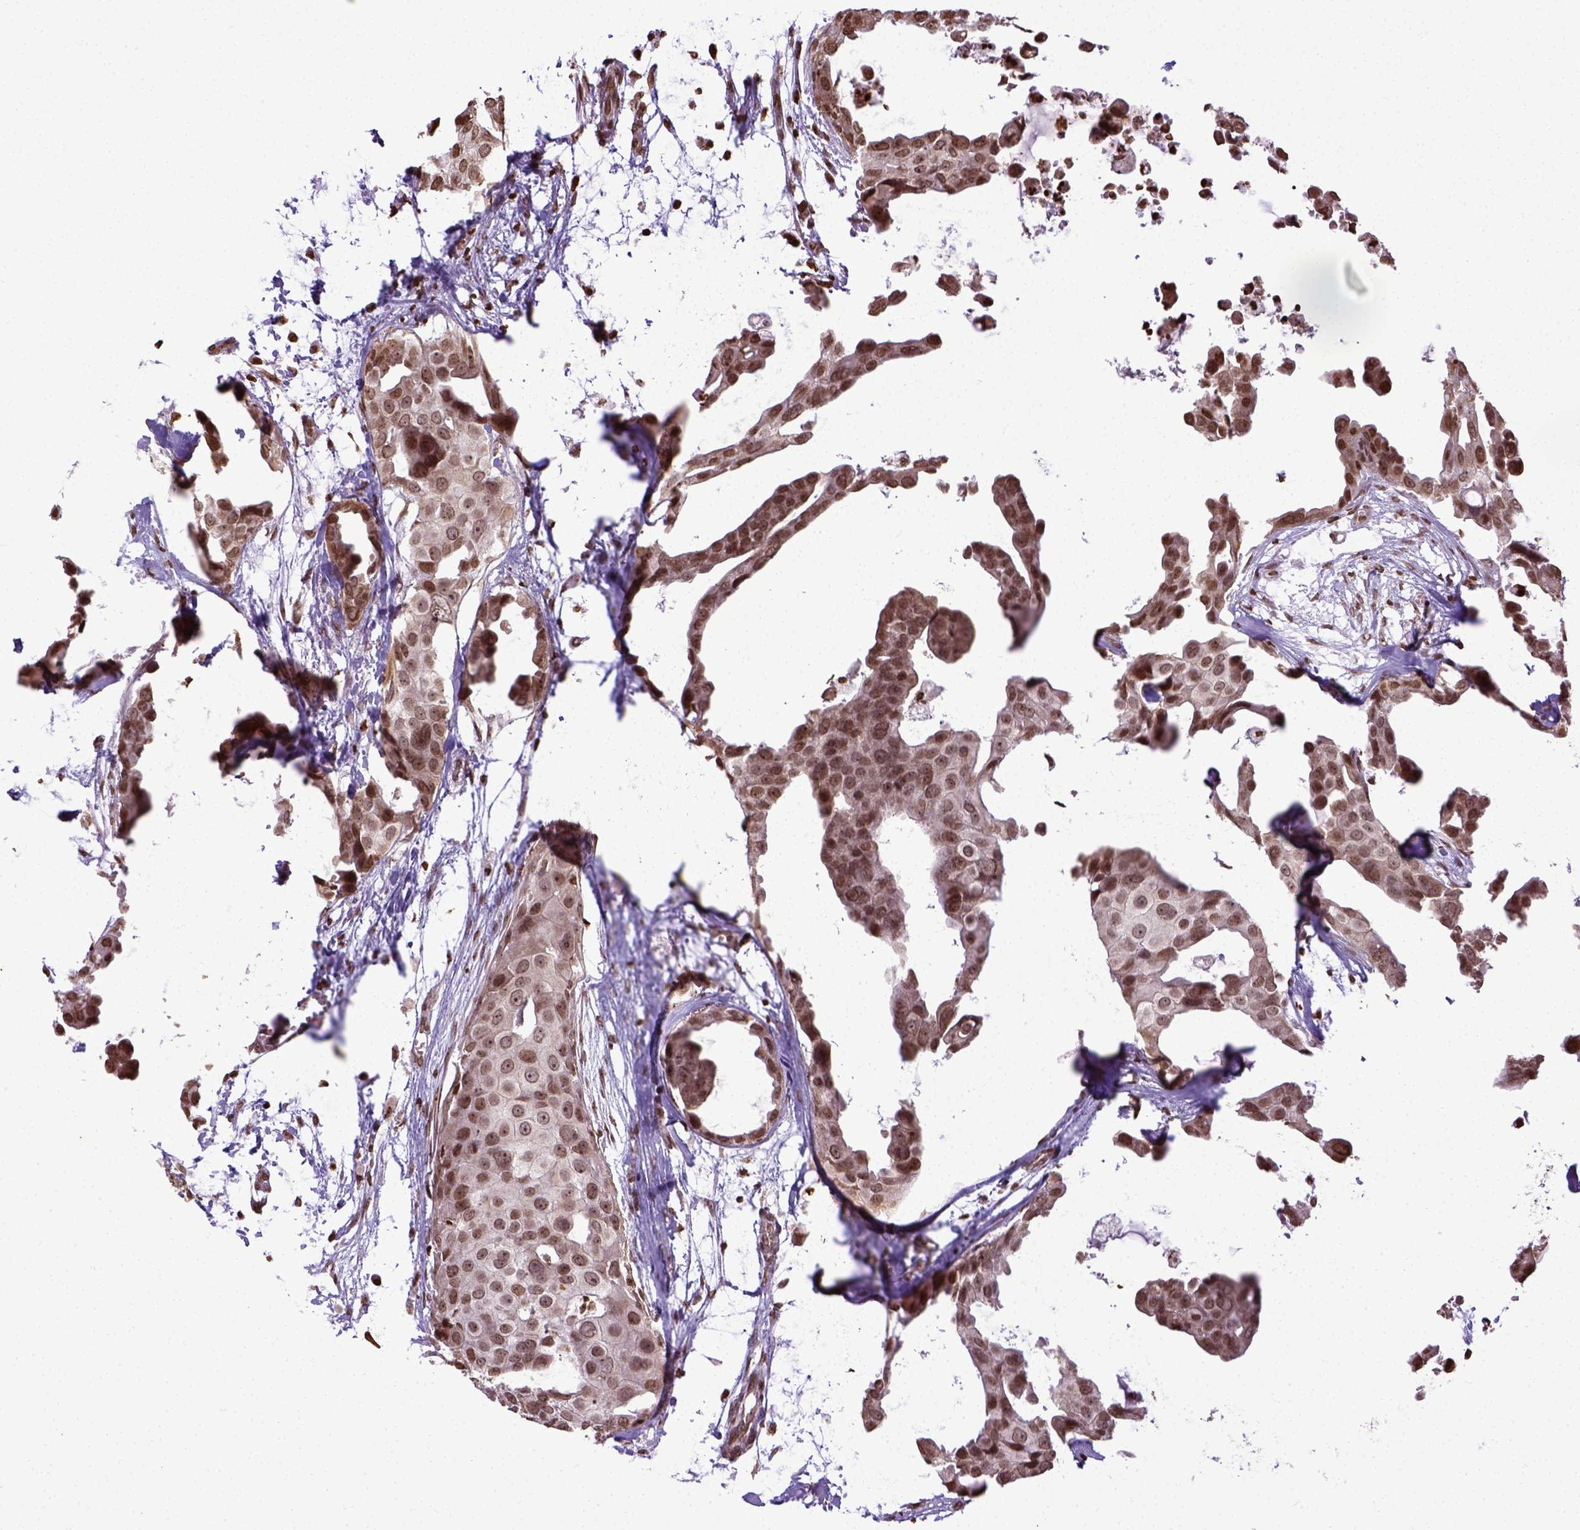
{"staining": {"intensity": "moderate", "quantity": ">75%", "location": "nuclear"}, "tissue": "breast cancer", "cell_type": "Tumor cells", "image_type": "cancer", "snomed": [{"axis": "morphology", "description": "Duct carcinoma"}, {"axis": "topography", "description": "Breast"}], "caption": "High-power microscopy captured an immunohistochemistry (IHC) image of breast cancer (infiltrating ductal carcinoma), revealing moderate nuclear expression in about >75% of tumor cells. (IHC, brightfield microscopy, high magnification).", "gene": "ZNF75D", "patient": {"sex": "female", "age": 38}}